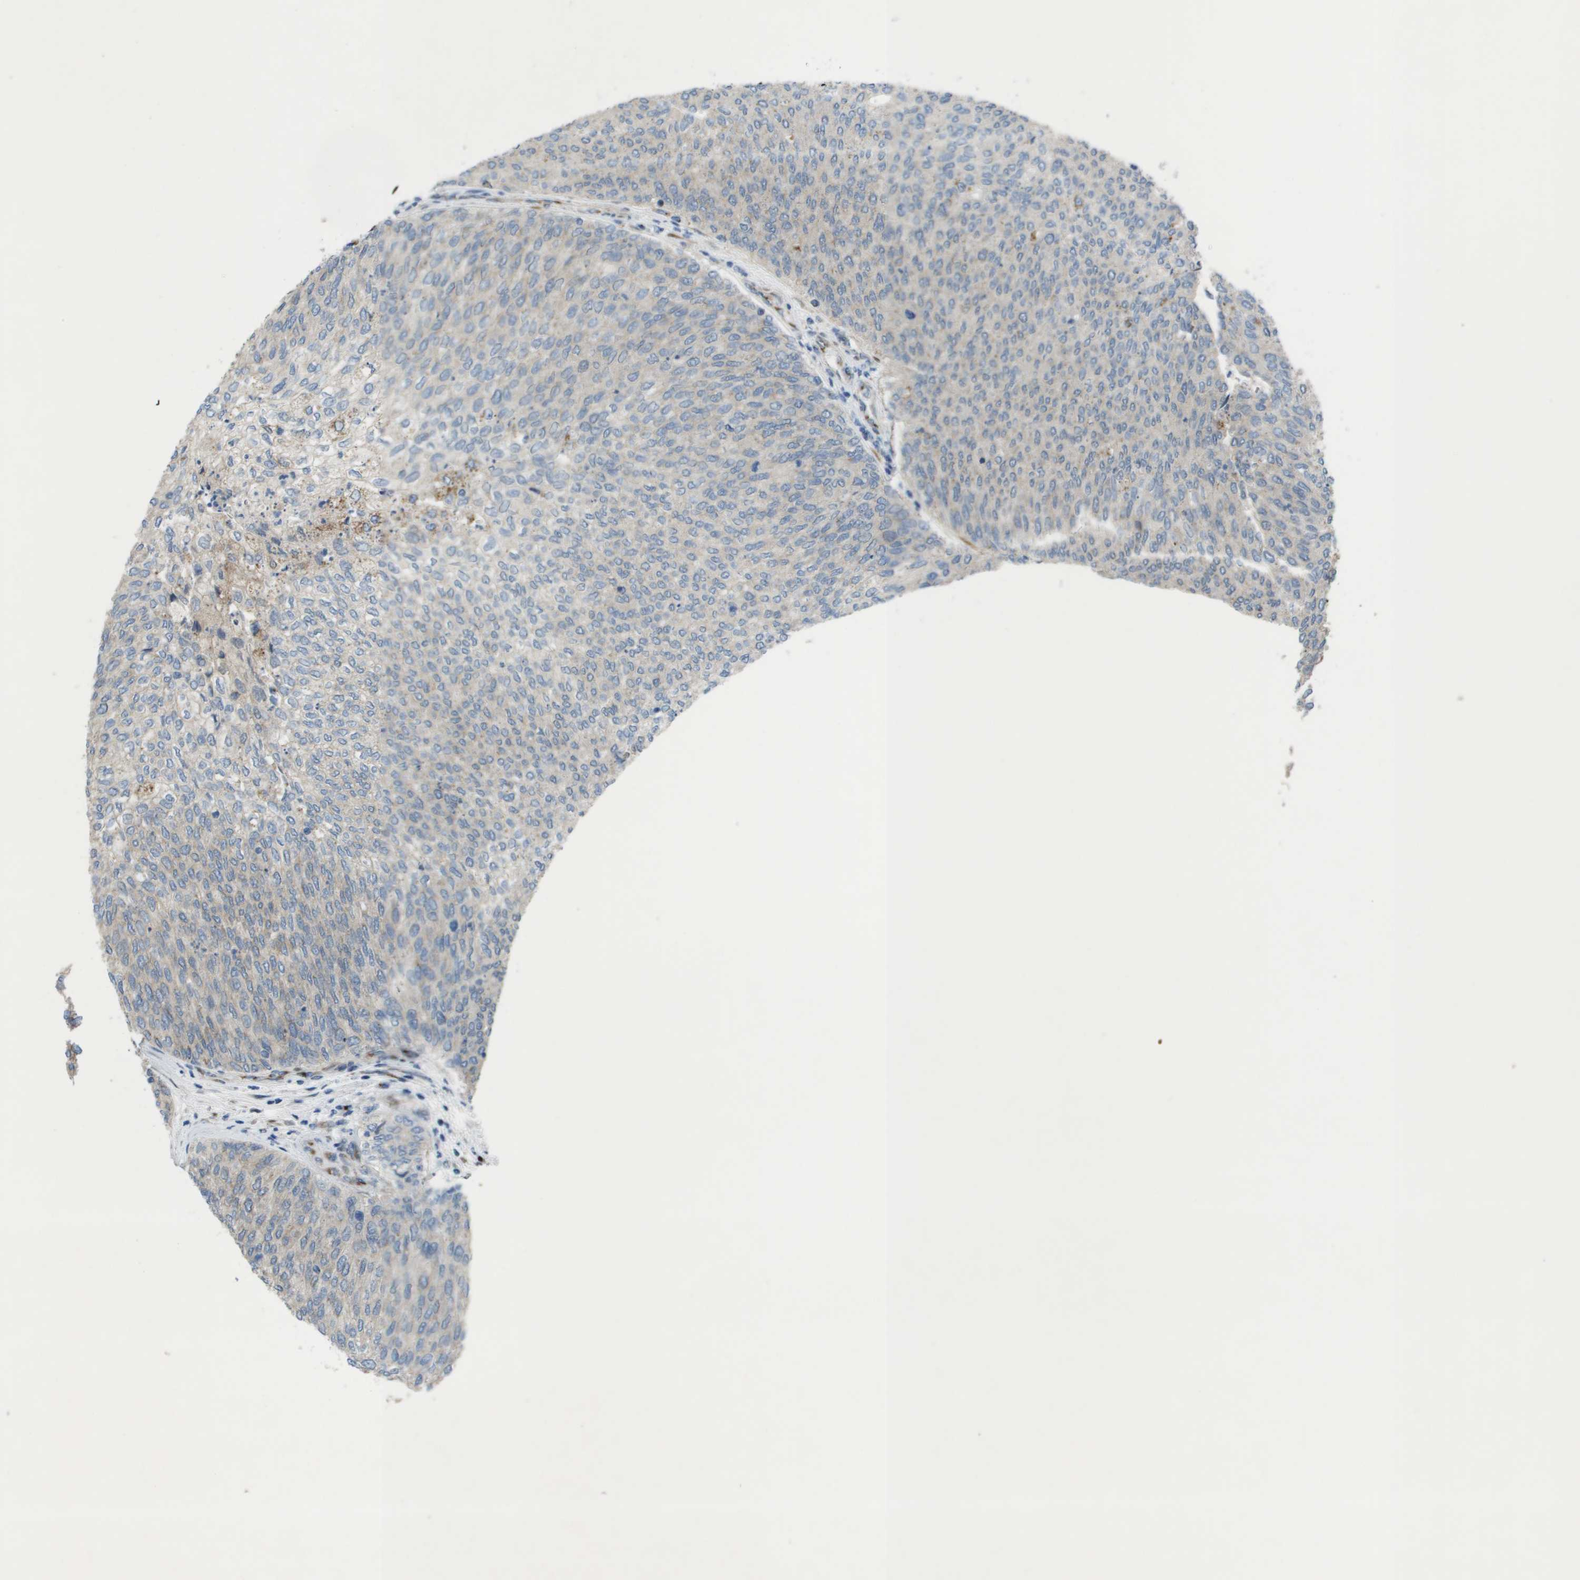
{"staining": {"intensity": "weak", "quantity": "<25%", "location": "cytoplasmic/membranous"}, "tissue": "urothelial cancer", "cell_type": "Tumor cells", "image_type": "cancer", "snomed": [{"axis": "morphology", "description": "Urothelial carcinoma, Low grade"}, {"axis": "topography", "description": "Urinary bladder"}], "caption": "Human urothelial carcinoma (low-grade) stained for a protein using immunohistochemistry (IHC) shows no staining in tumor cells.", "gene": "QSOX2", "patient": {"sex": "female", "age": 79}}